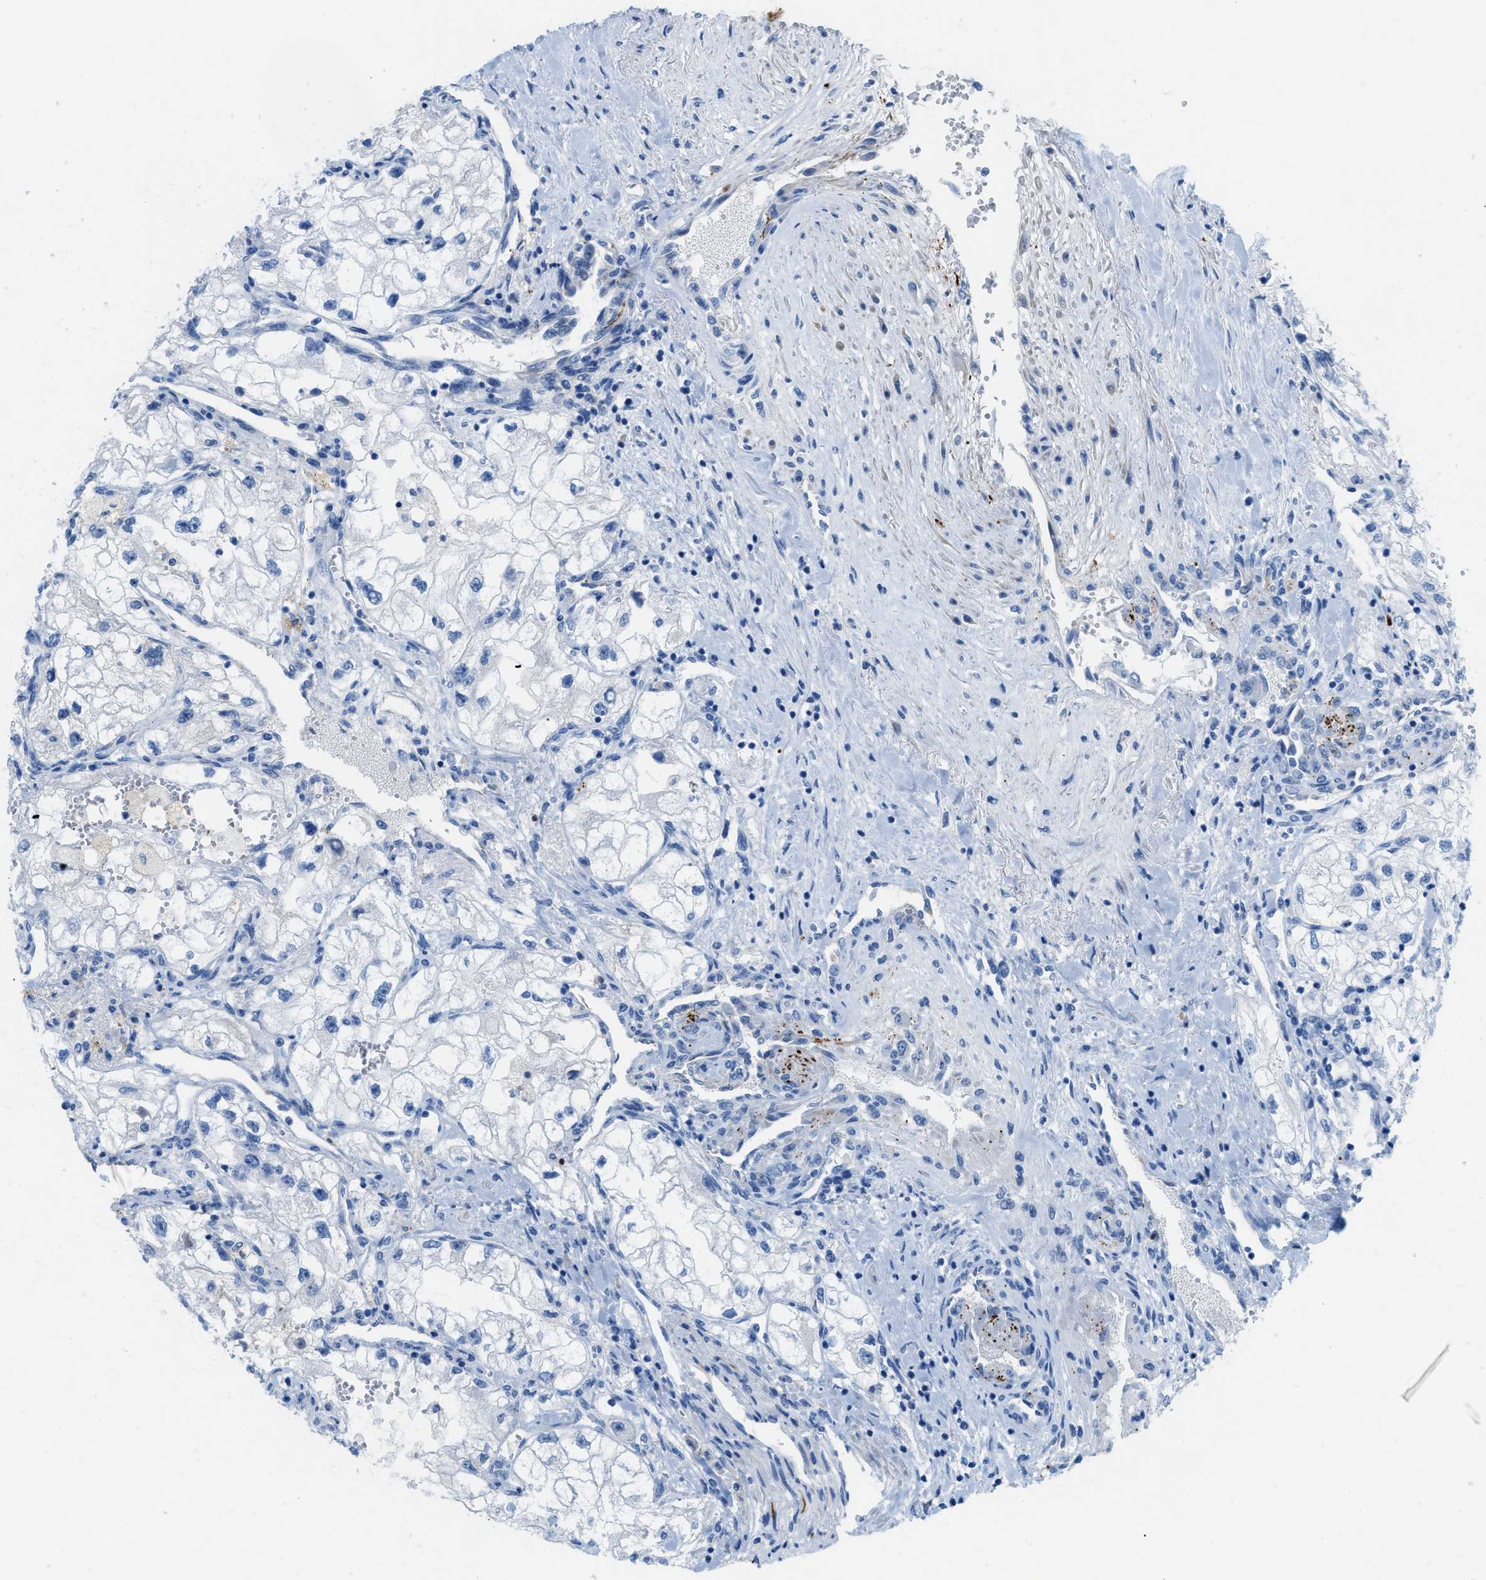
{"staining": {"intensity": "negative", "quantity": "none", "location": "none"}, "tissue": "renal cancer", "cell_type": "Tumor cells", "image_type": "cancer", "snomed": [{"axis": "morphology", "description": "Adenocarcinoma, NOS"}, {"axis": "topography", "description": "Kidney"}], "caption": "DAB immunohistochemical staining of renal adenocarcinoma reveals no significant staining in tumor cells. (Immunohistochemistry (ihc), brightfield microscopy, high magnification).", "gene": "XCR1", "patient": {"sex": "female", "age": 70}}